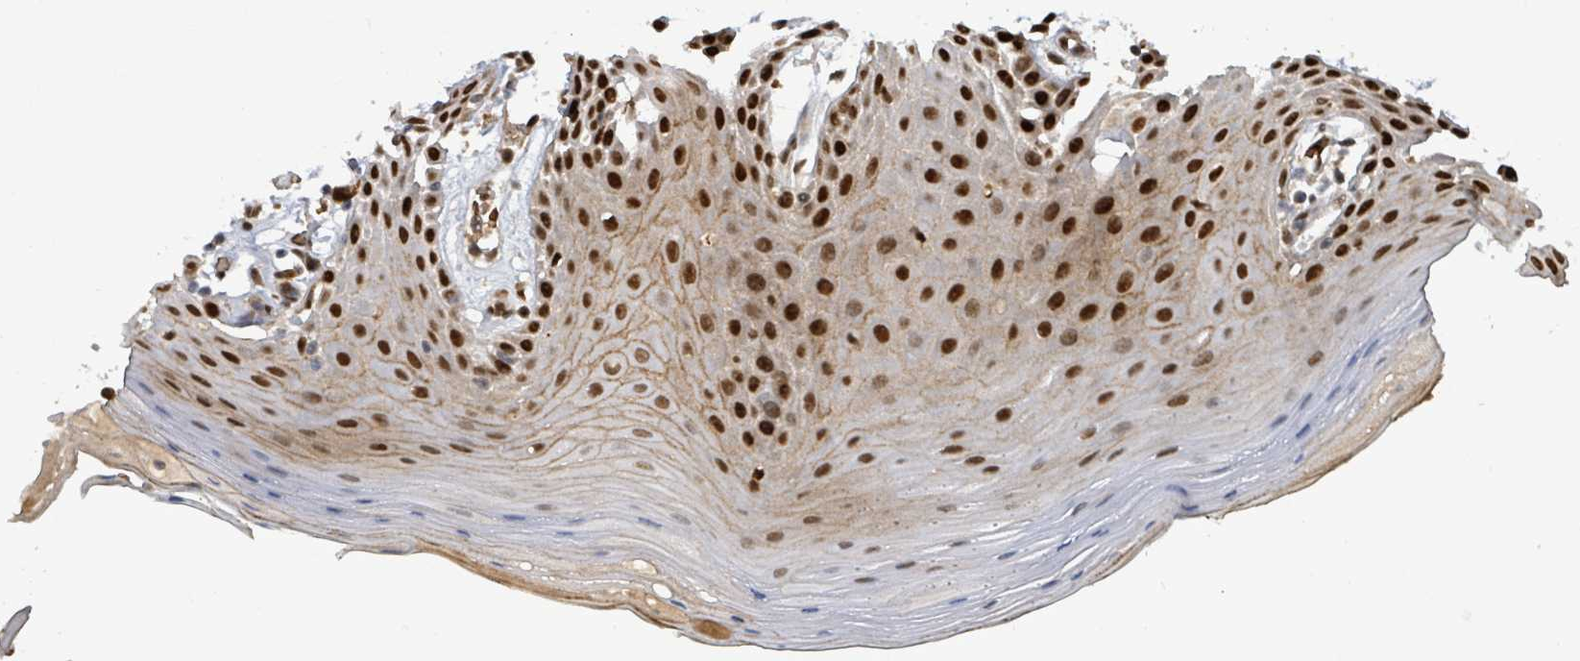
{"staining": {"intensity": "strong", "quantity": ">75%", "location": "cytoplasmic/membranous,nuclear"}, "tissue": "oral mucosa", "cell_type": "Squamous epithelial cells", "image_type": "normal", "snomed": [{"axis": "morphology", "description": "Normal tissue, NOS"}, {"axis": "topography", "description": "Oral tissue"}, {"axis": "topography", "description": "Tounge, NOS"}], "caption": "Protein expression analysis of benign human oral mucosa reveals strong cytoplasmic/membranous,nuclear staining in approximately >75% of squamous epithelial cells. The protein is shown in brown color, while the nuclei are stained blue.", "gene": "PATZ1", "patient": {"sex": "female", "age": 59}}